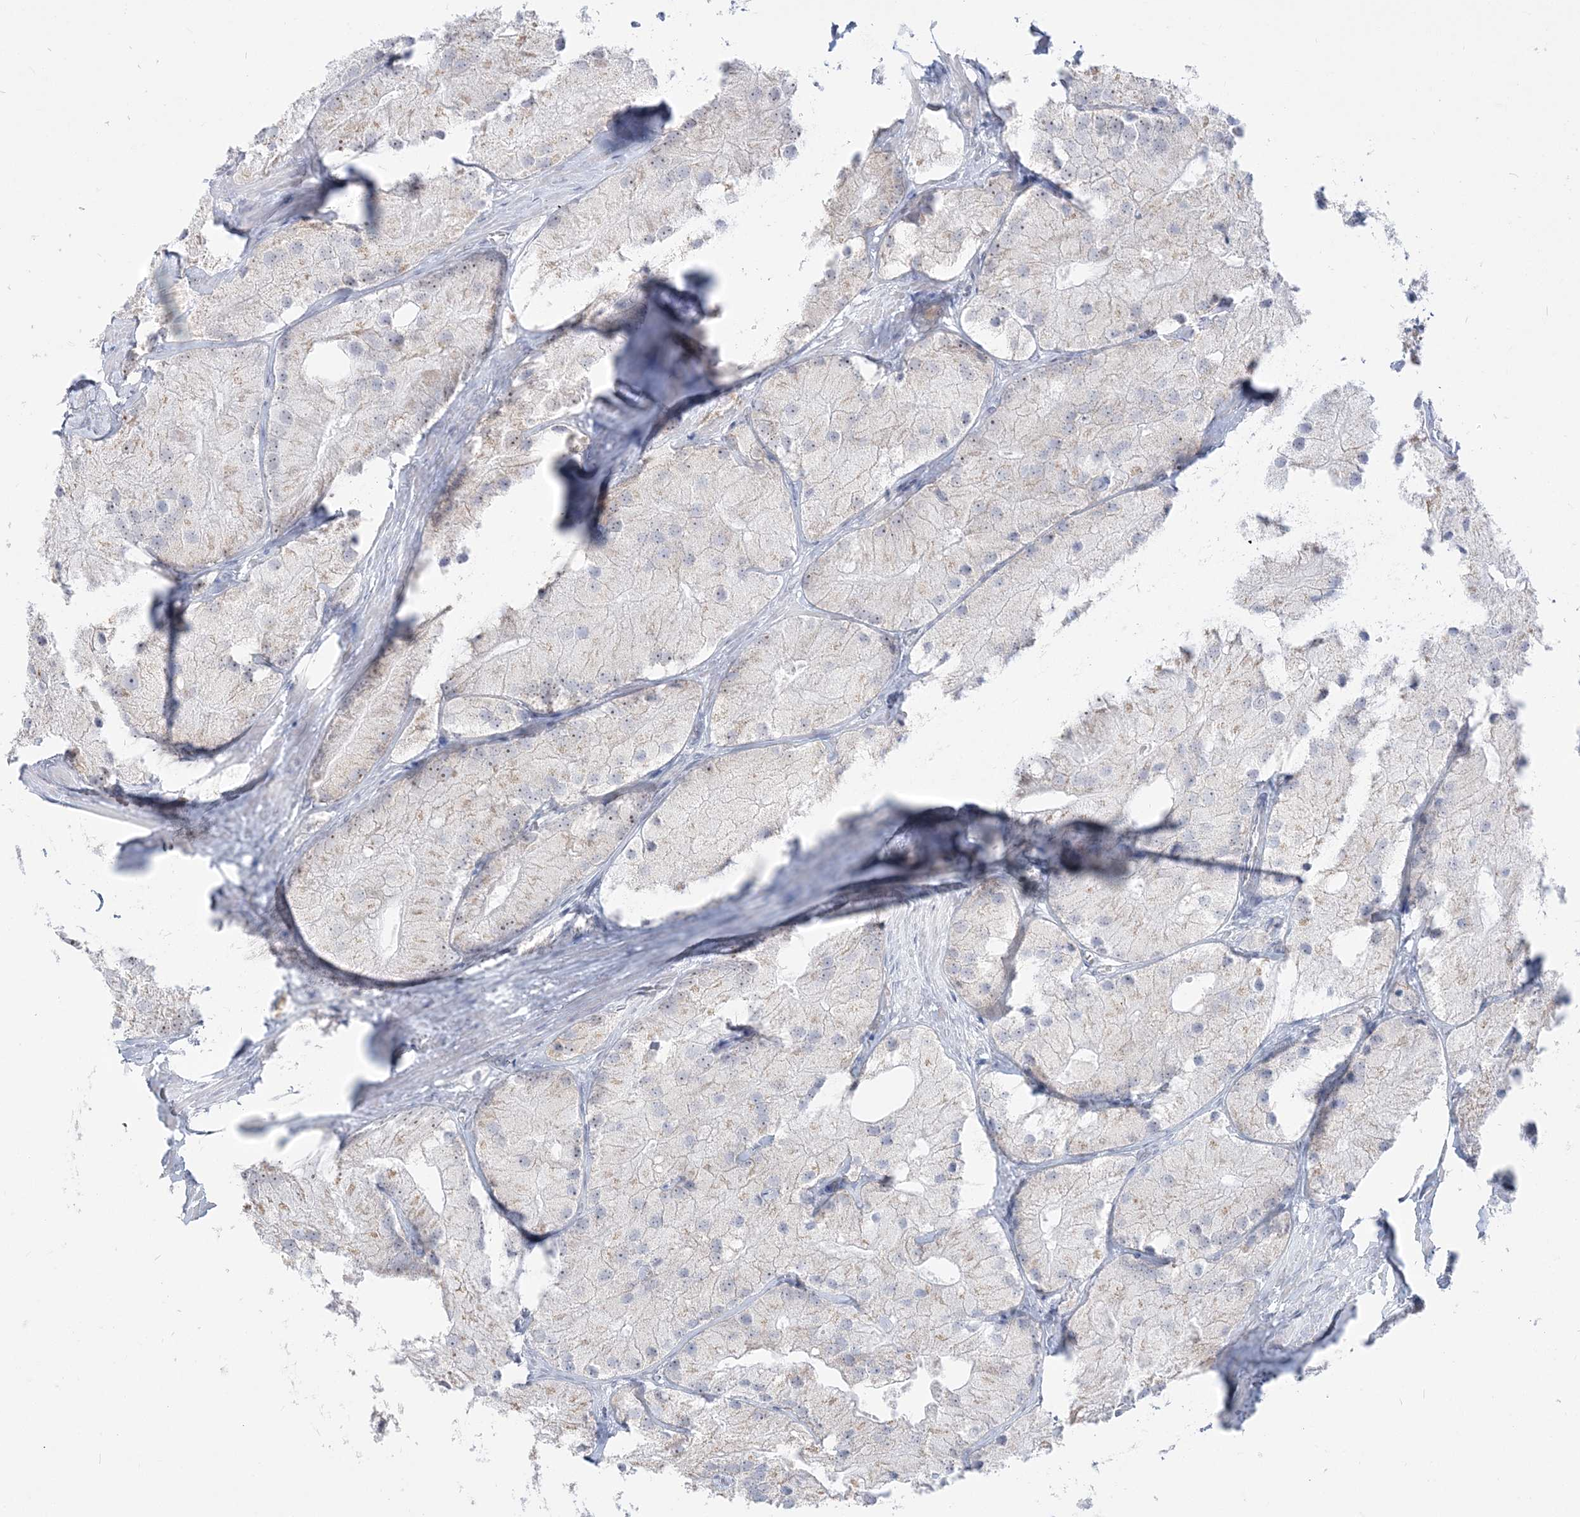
{"staining": {"intensity": "weak", "quantity": "<25%", "location": "cytoplasmic/membranous"}, "tissue": "prostate cancer", "cell_type": "Tumor cells", "image_type": "cancer", "snomed": [{"axis": "morphology", "description": "Adenocarcinoma, Low grade"}, {"axis": "topography", "description": "Prostate"}], "caption": "This photomicrograph is of prostate cancer (low-grade adenocarcinoma) stained with IHC to label a protein in brown with the nuclei are counter-stained blue. There is no positivity in tumor cells.", "gene": "DDX21", "patient": {"sex": "male", "age": 69}}